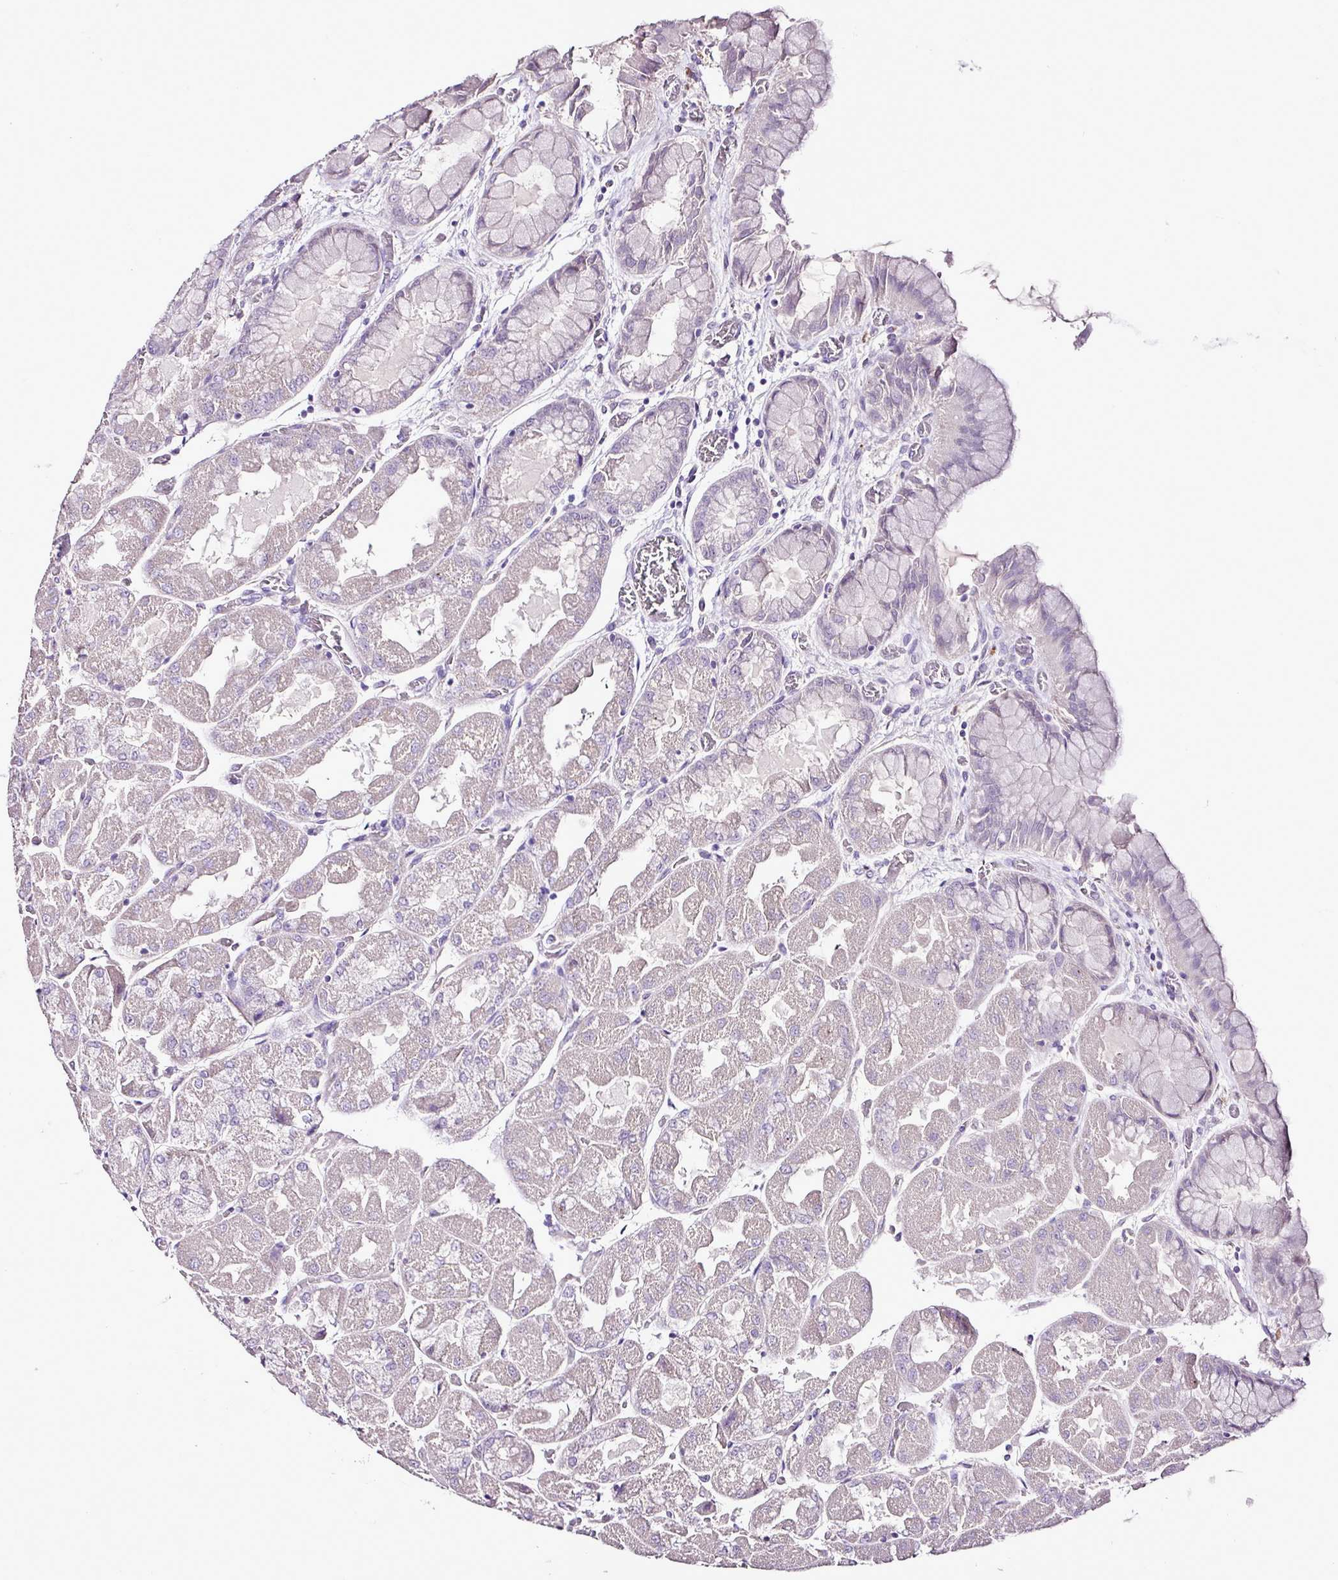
{"staining": {"intensity": "negative", "quantity": "none", "location": "none"}, "tissue": "stomach", "cell_type": "Glandular cells", "image_type": "normal", "snomed": [{"axis": "morphology", "description": "Normal tissue, NOS"}, {"axis": "topography", "description": "Stomach"}], "caption": "DAB immunohistochemical staining of benign human stomach demonstrates no significant staining in glandular cells. The staining is performed using DAB (3,3'-diaminobenzidine) brown chromogen with nuclei counter-stained in using hematoxylin.", "gene": "ESR1", "patient": {"sex": "female", "age": 61}}